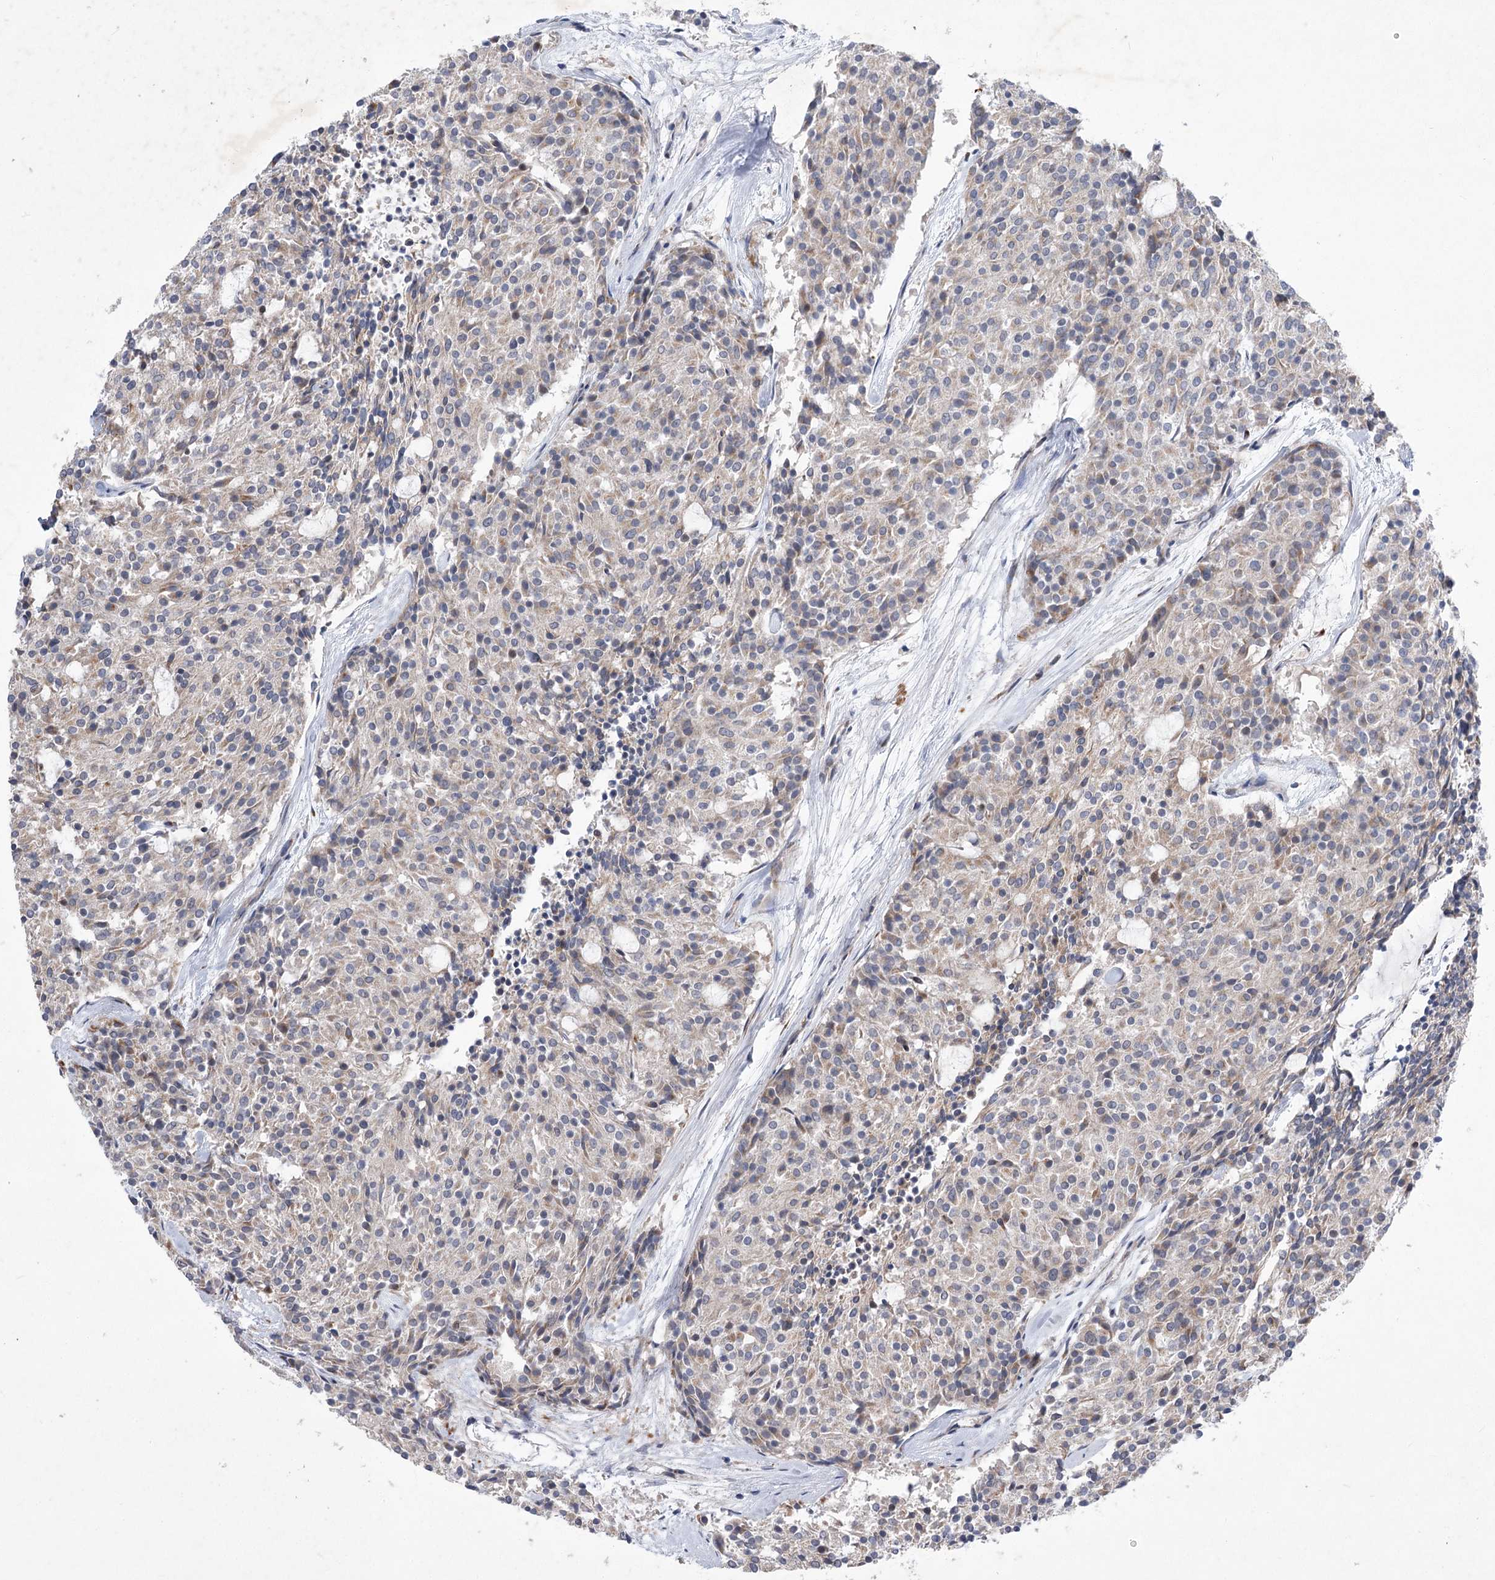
{"staining": {"intensity": "weak", "quantity": "<25%", "location": "cytoplasmic/membranous"}, "tissue": "carcinoid", "cell_type": "Tumor cells", "image_type": "cancer", "snomed": [{"axis": "morphology", "description": "Carcinoid, malignant, NOS"}, {"axis": "topography", "description": "Pancreas"}], "caption": "The immunohistochemistry (IHC) photomicrograph has no significant expression in tumor cells of carcinoid (malignant) tissue.", "gene": "GCNT4", "patient": {"sex": "female", "age": 54}}